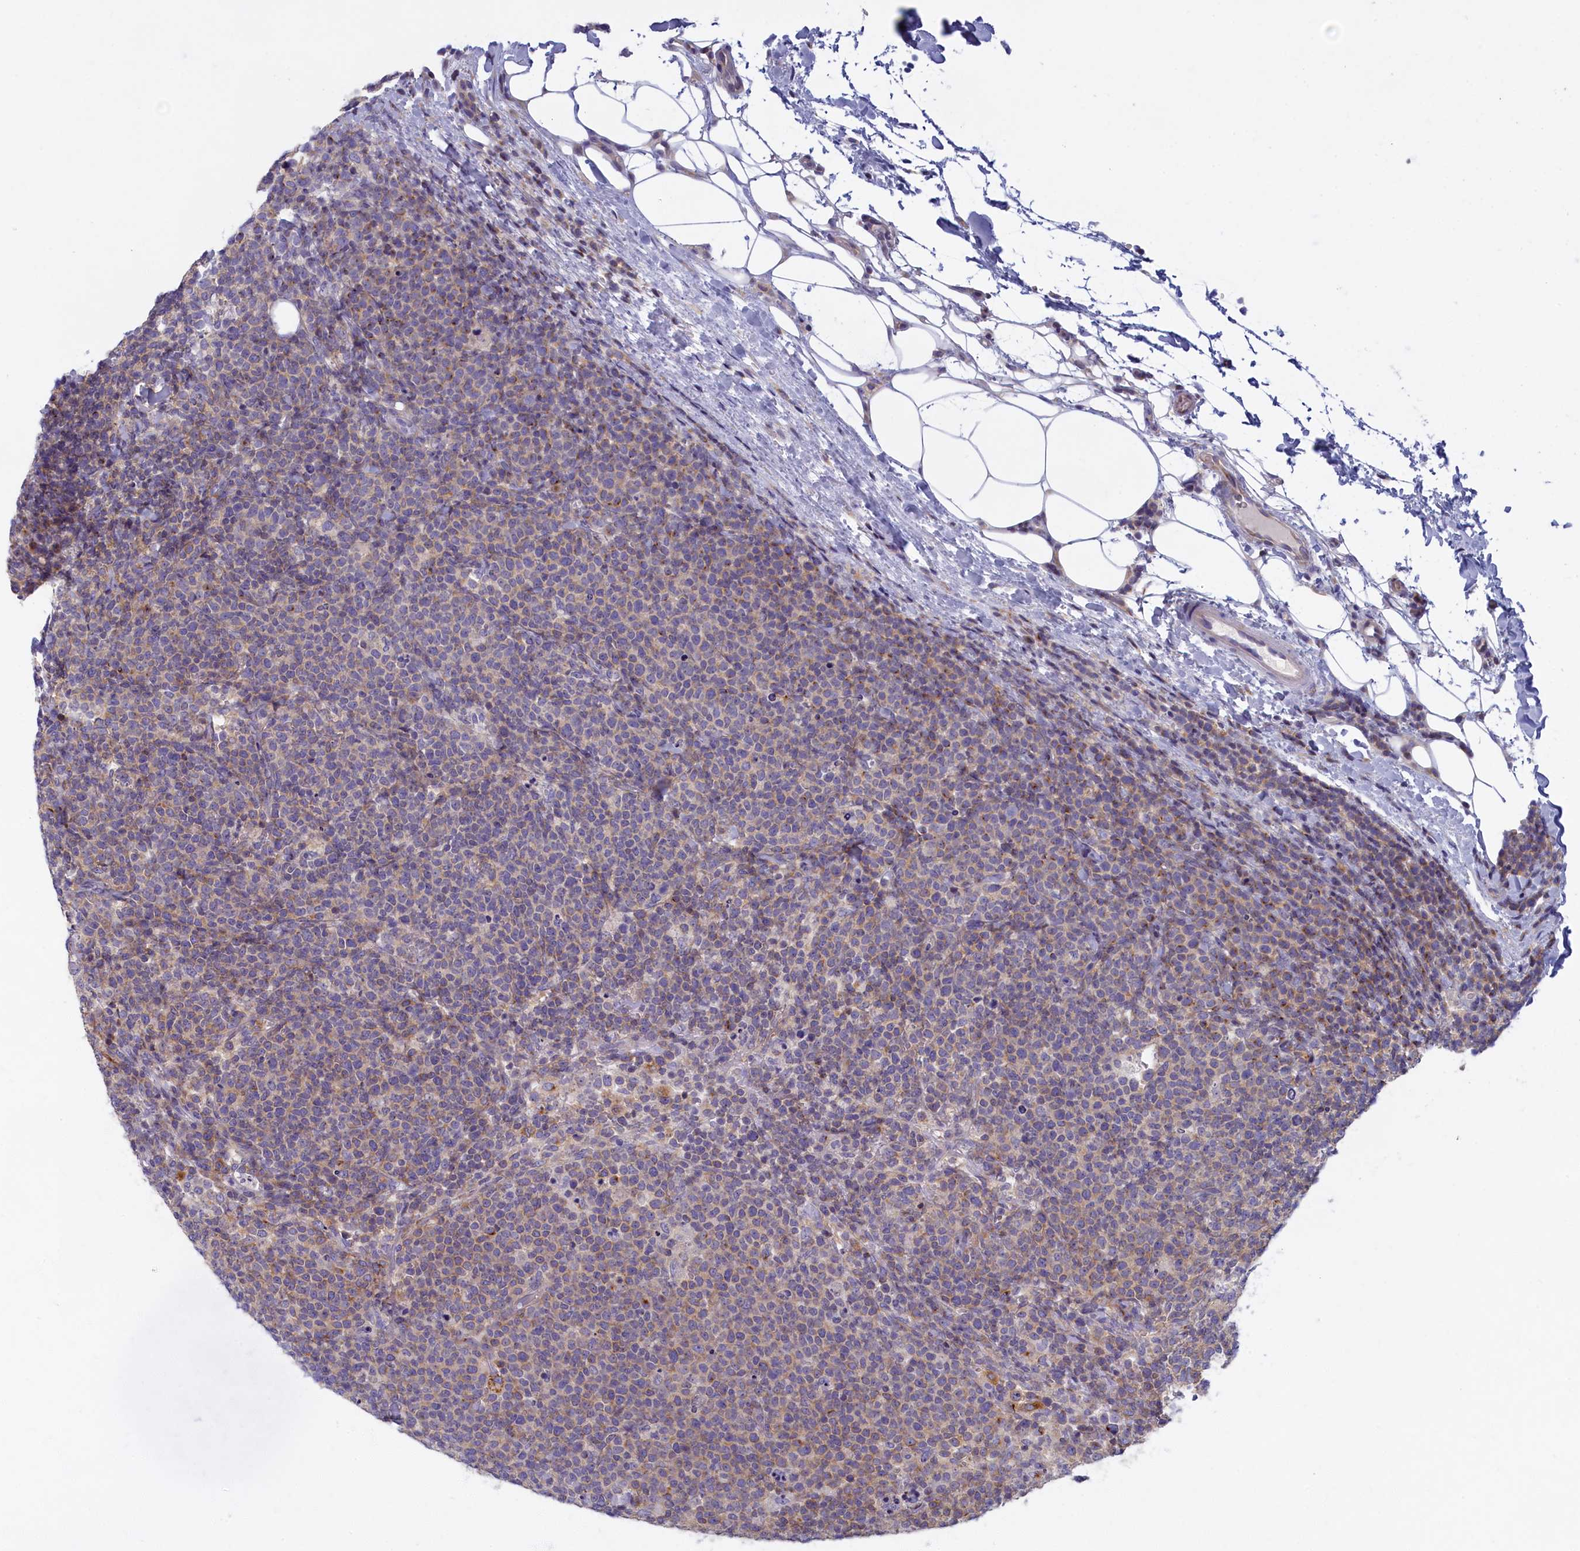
{"staining": {"intensity": "weak", "quantity": "<25%", "location": "cytoplasmic/membranous"}, "tissue": "lymphoma", "cell_type": "Tumor cells", "image_type": "cancer", "snomed": [{"axis": "morphology", "description": "Malignant lymphoma, non-Hodgkin's type, High grade"}, {"axis": "topography", "description": "Lymph node"}], "caption": "Micrograph shows no protein staining in tumor cells of lymphoma tissue. The staining is performed using DAB (3,3'-diaminobenzidine) brown chromogen with nuclei counter-stained in using hematoxylin.", "gene": "NOL10", "patient": {"sex": "male", "age": 61}}